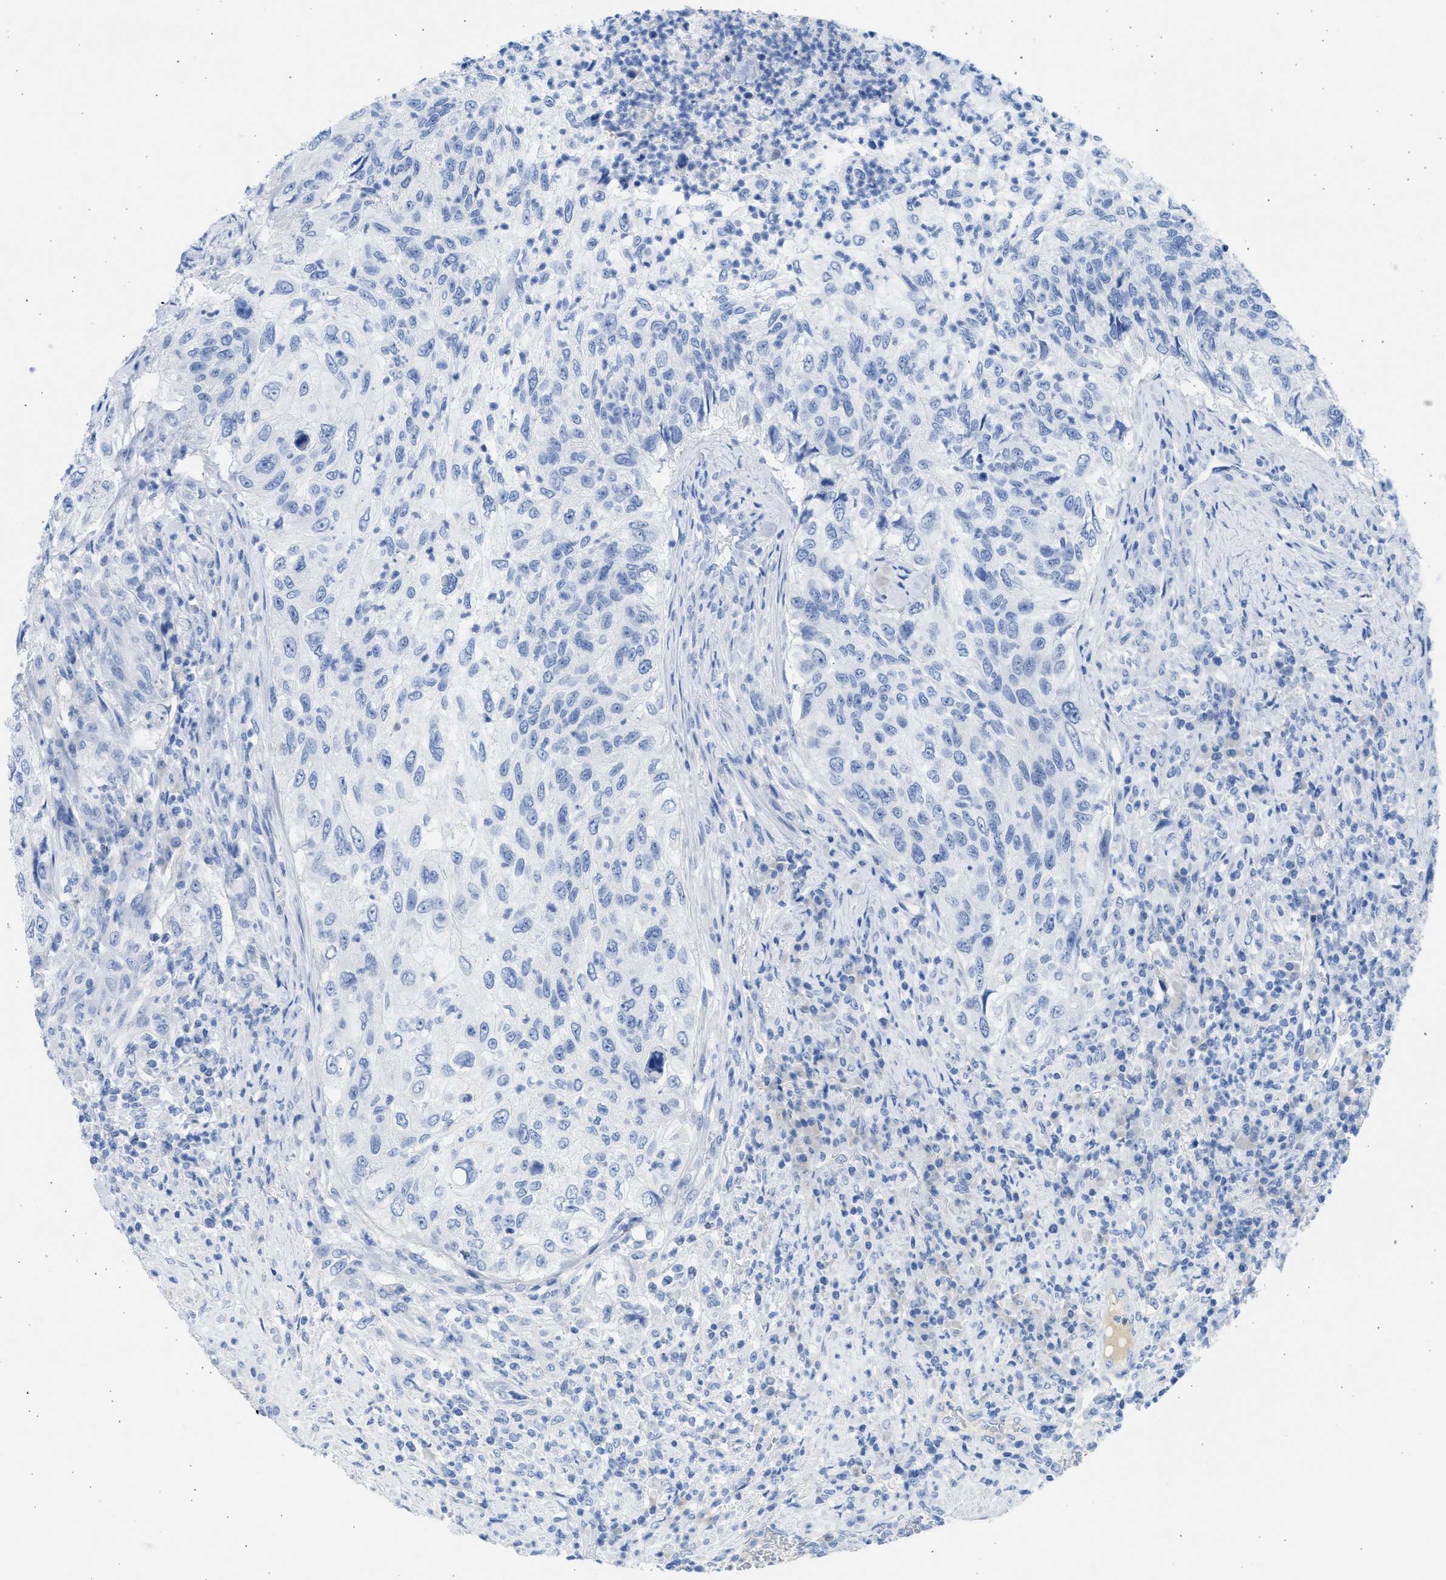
{"staining": {"intensity": "negative", "quantity": "none", "location": "none"}, "tissue": "urothelial cancer", "cell_type": "Tumor cells", "image_type": "cancer", "snomed": [{"axis": "morphology", "description": "Urothelial carcinoma, High grade"}, {"axis": "topography", "description": "Urinary bladder"}], "caption": "High magnification brightfield microscopy of high-grade urothelial carcinoma stained with DAB (brown) and counterstained with hematoxylin (blue): tumor cells show no significant expression. (DAB immunohistochemistry (IHC) visualized using brightfield microscopy, high magnification).", "gene": "SPATA3", "patient": {"sex": "female", "age": 60}}